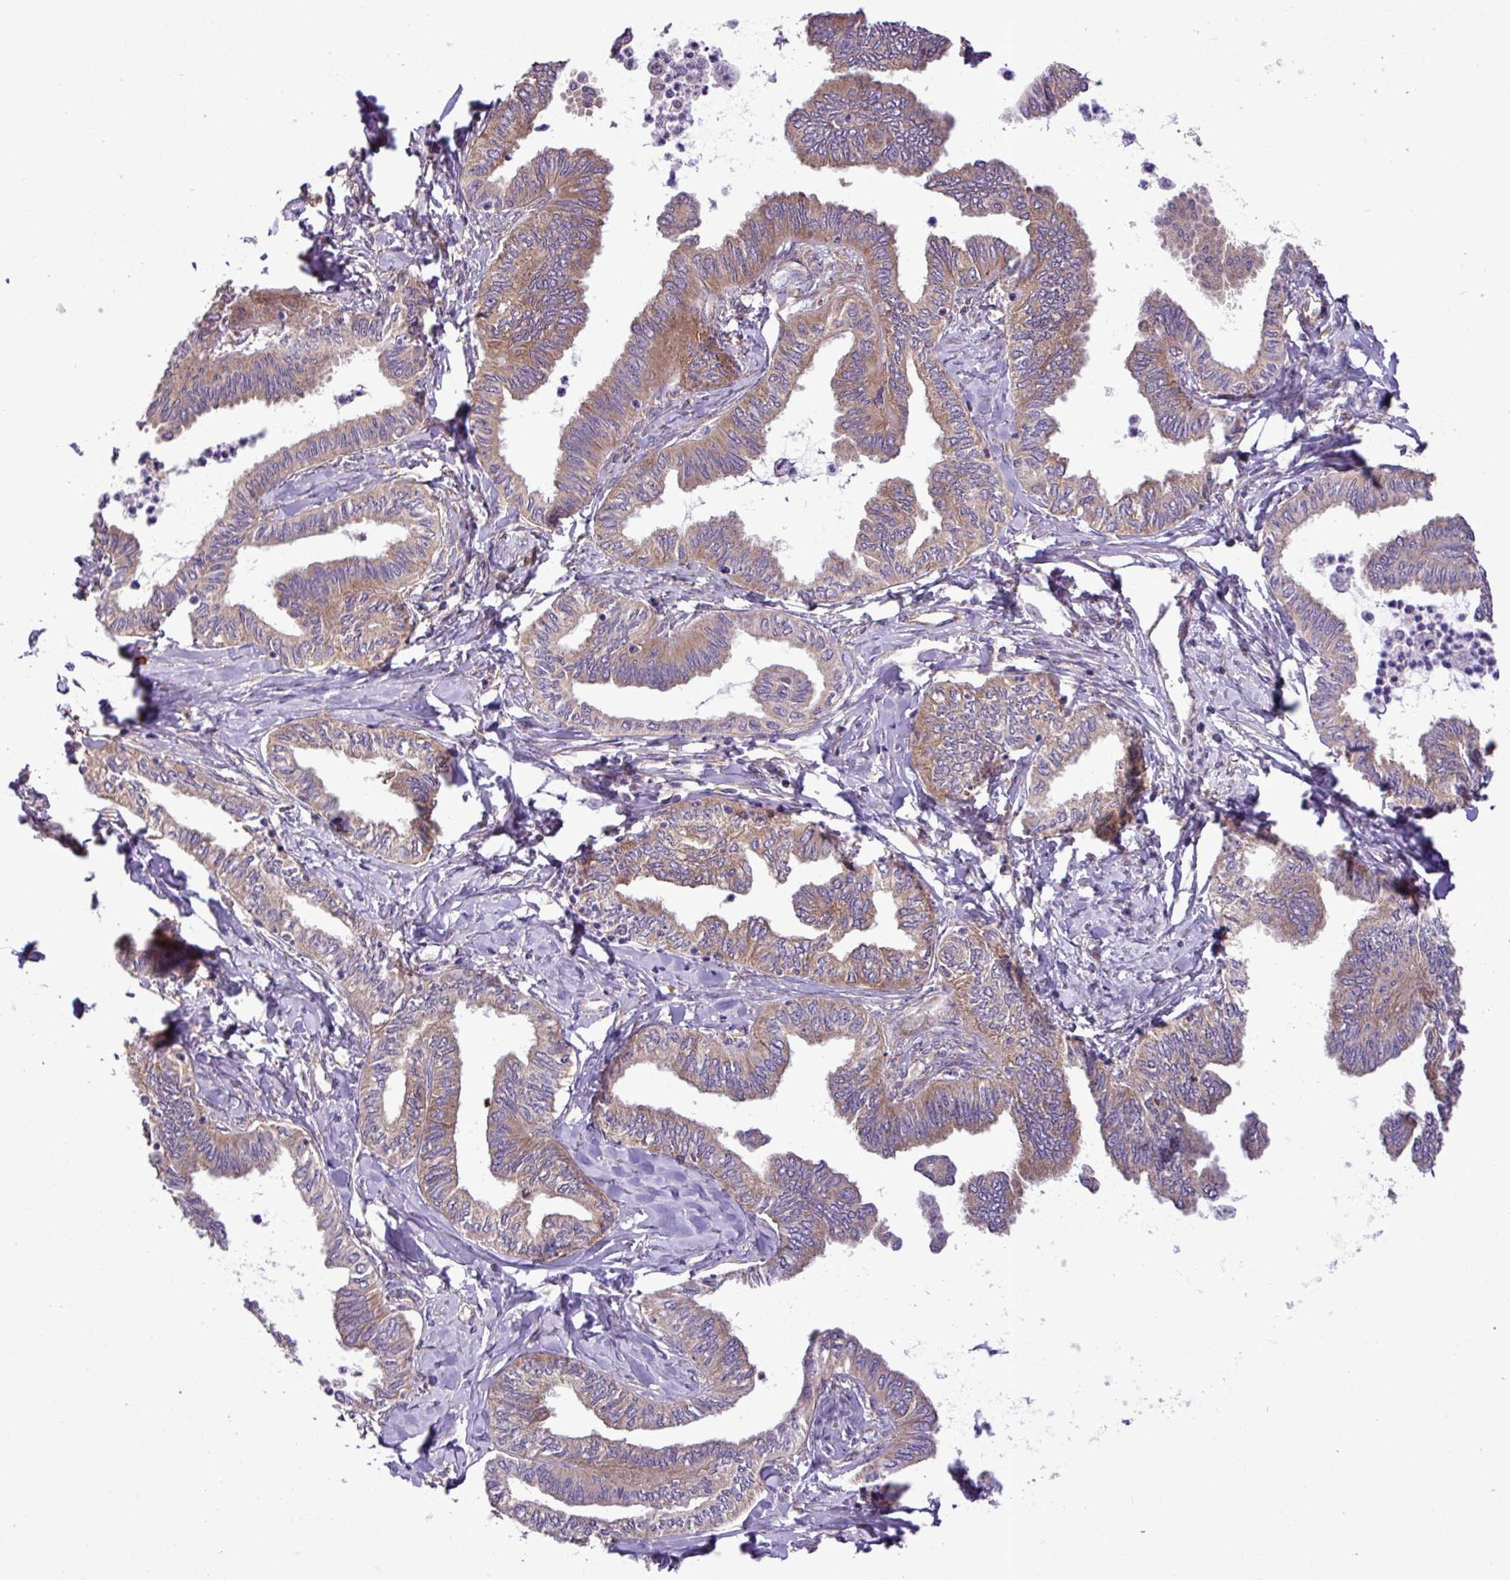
{"staining": {"intensity": "moderate", "quantity": ">75%", "location": "cytoplasmic/membranous"}, "tissue": "ovarian cancer", "cell_type": "Tumor cells", "image_type": "cancer", "snomed": [{"axis": "morphology", "description": "Carcinoma, endometroid"}, {"axis": "topography", "description": "Ovary"}], "caption": "Immunohistochemical staining of endometroid carcinoma (ovarian) displays medium levels of moderate cytoplasmic/membranous protein expression in about >75% of tumor cells. Immunohistochemistry stains the protein in brown and the nuclei are stained blue.", "gene": "RPL13", "patient": {"sex": "female", "age": 70}}